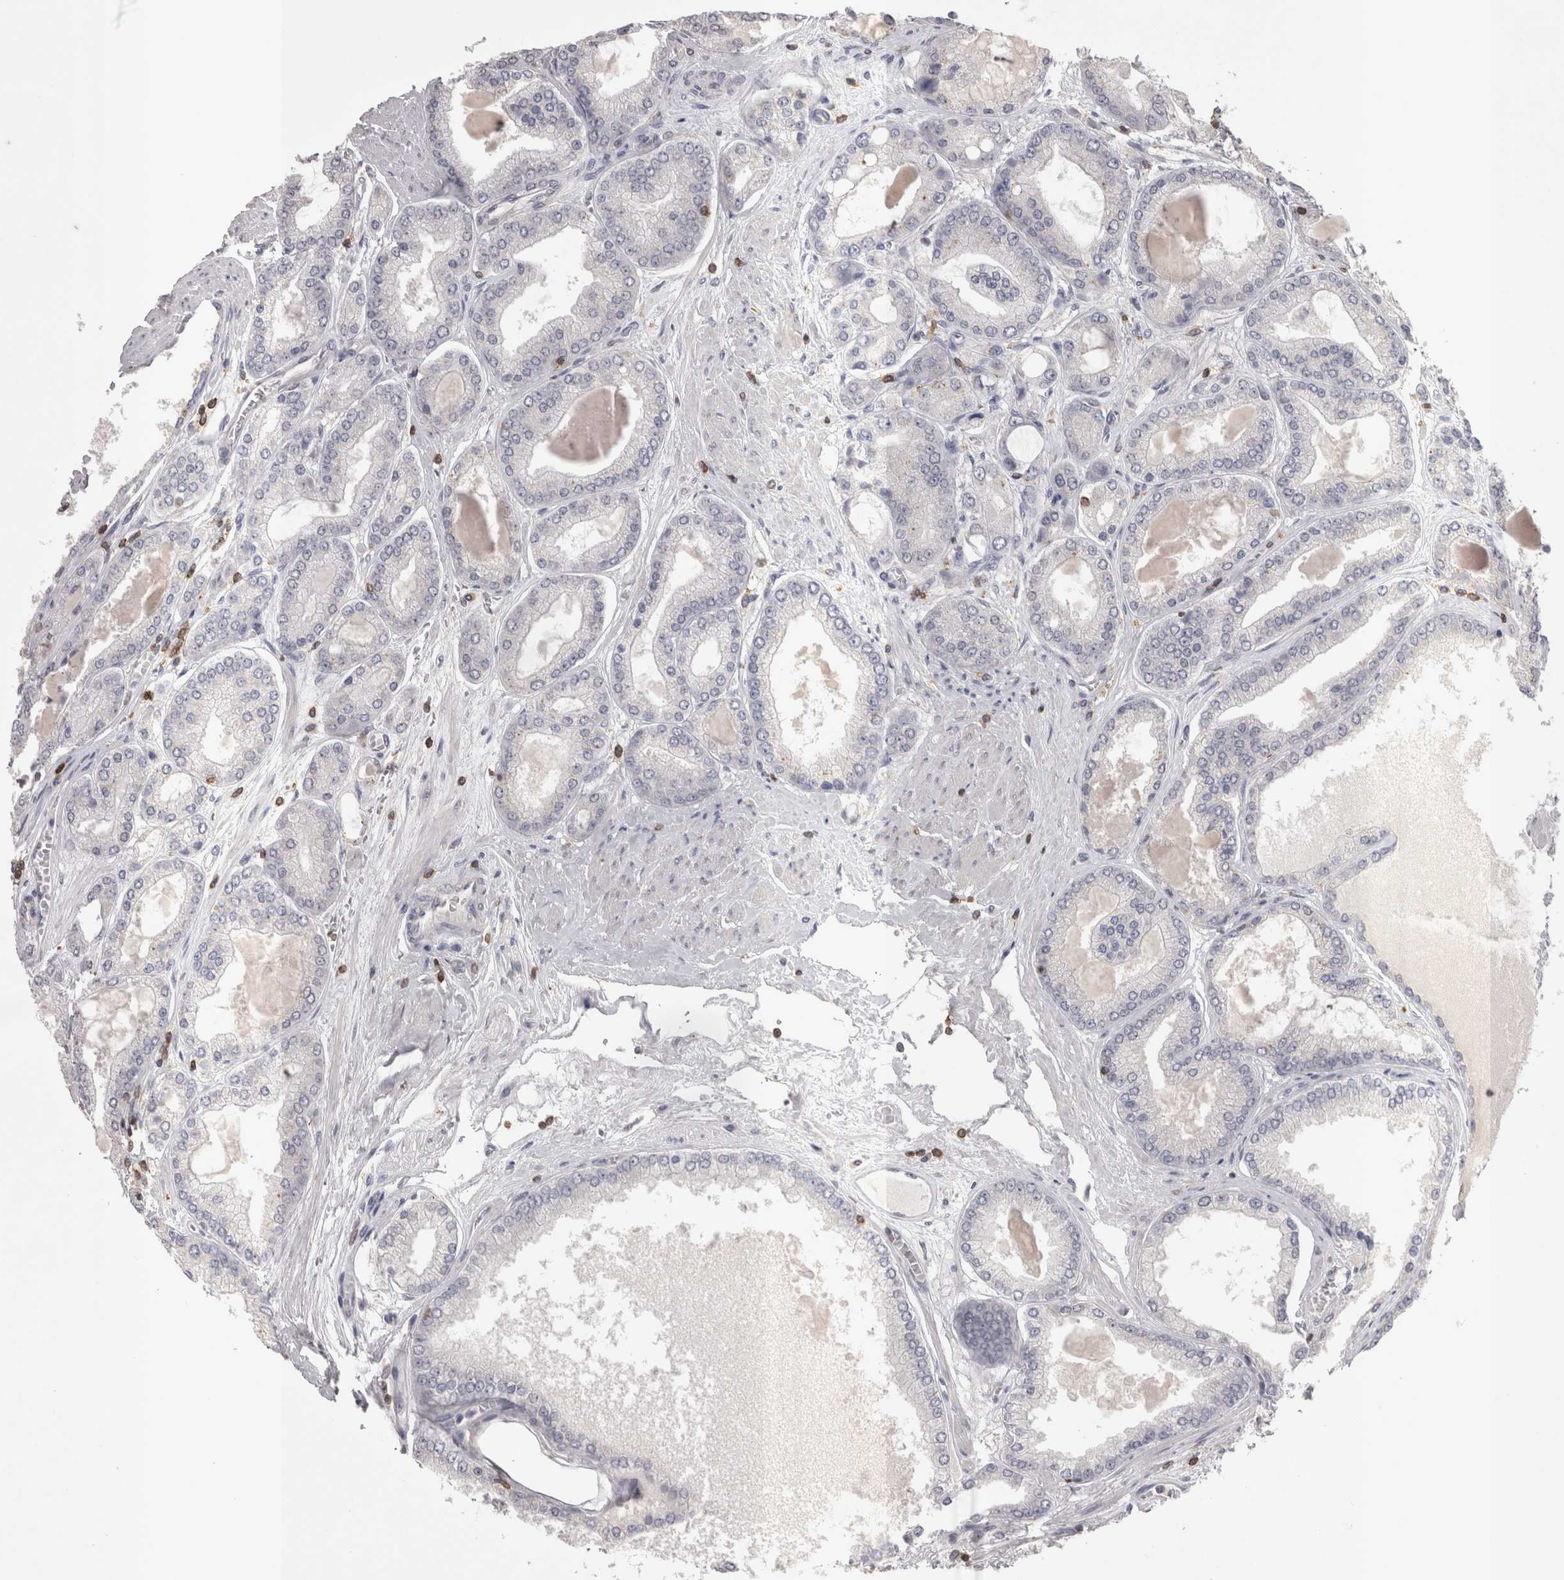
{"staining": {"intensity": "negative", "quantity": "none", "location": "none"}, "tissue": "prostate cancer", "cell_type": "Tumor cells", "image_type": "cancer", "snomed": [{"axis": "morphology", "description": "Adenocarcinoma, High grade"}, {"axis": "topography", "description": "Prostate"}], "caption": "Image shows no significant protein staining in tumor cells of adenocarcinoma (high-grade) (prostate).", "gene": "SKAP1", "patient": {"sex": "male", "age": 59}}